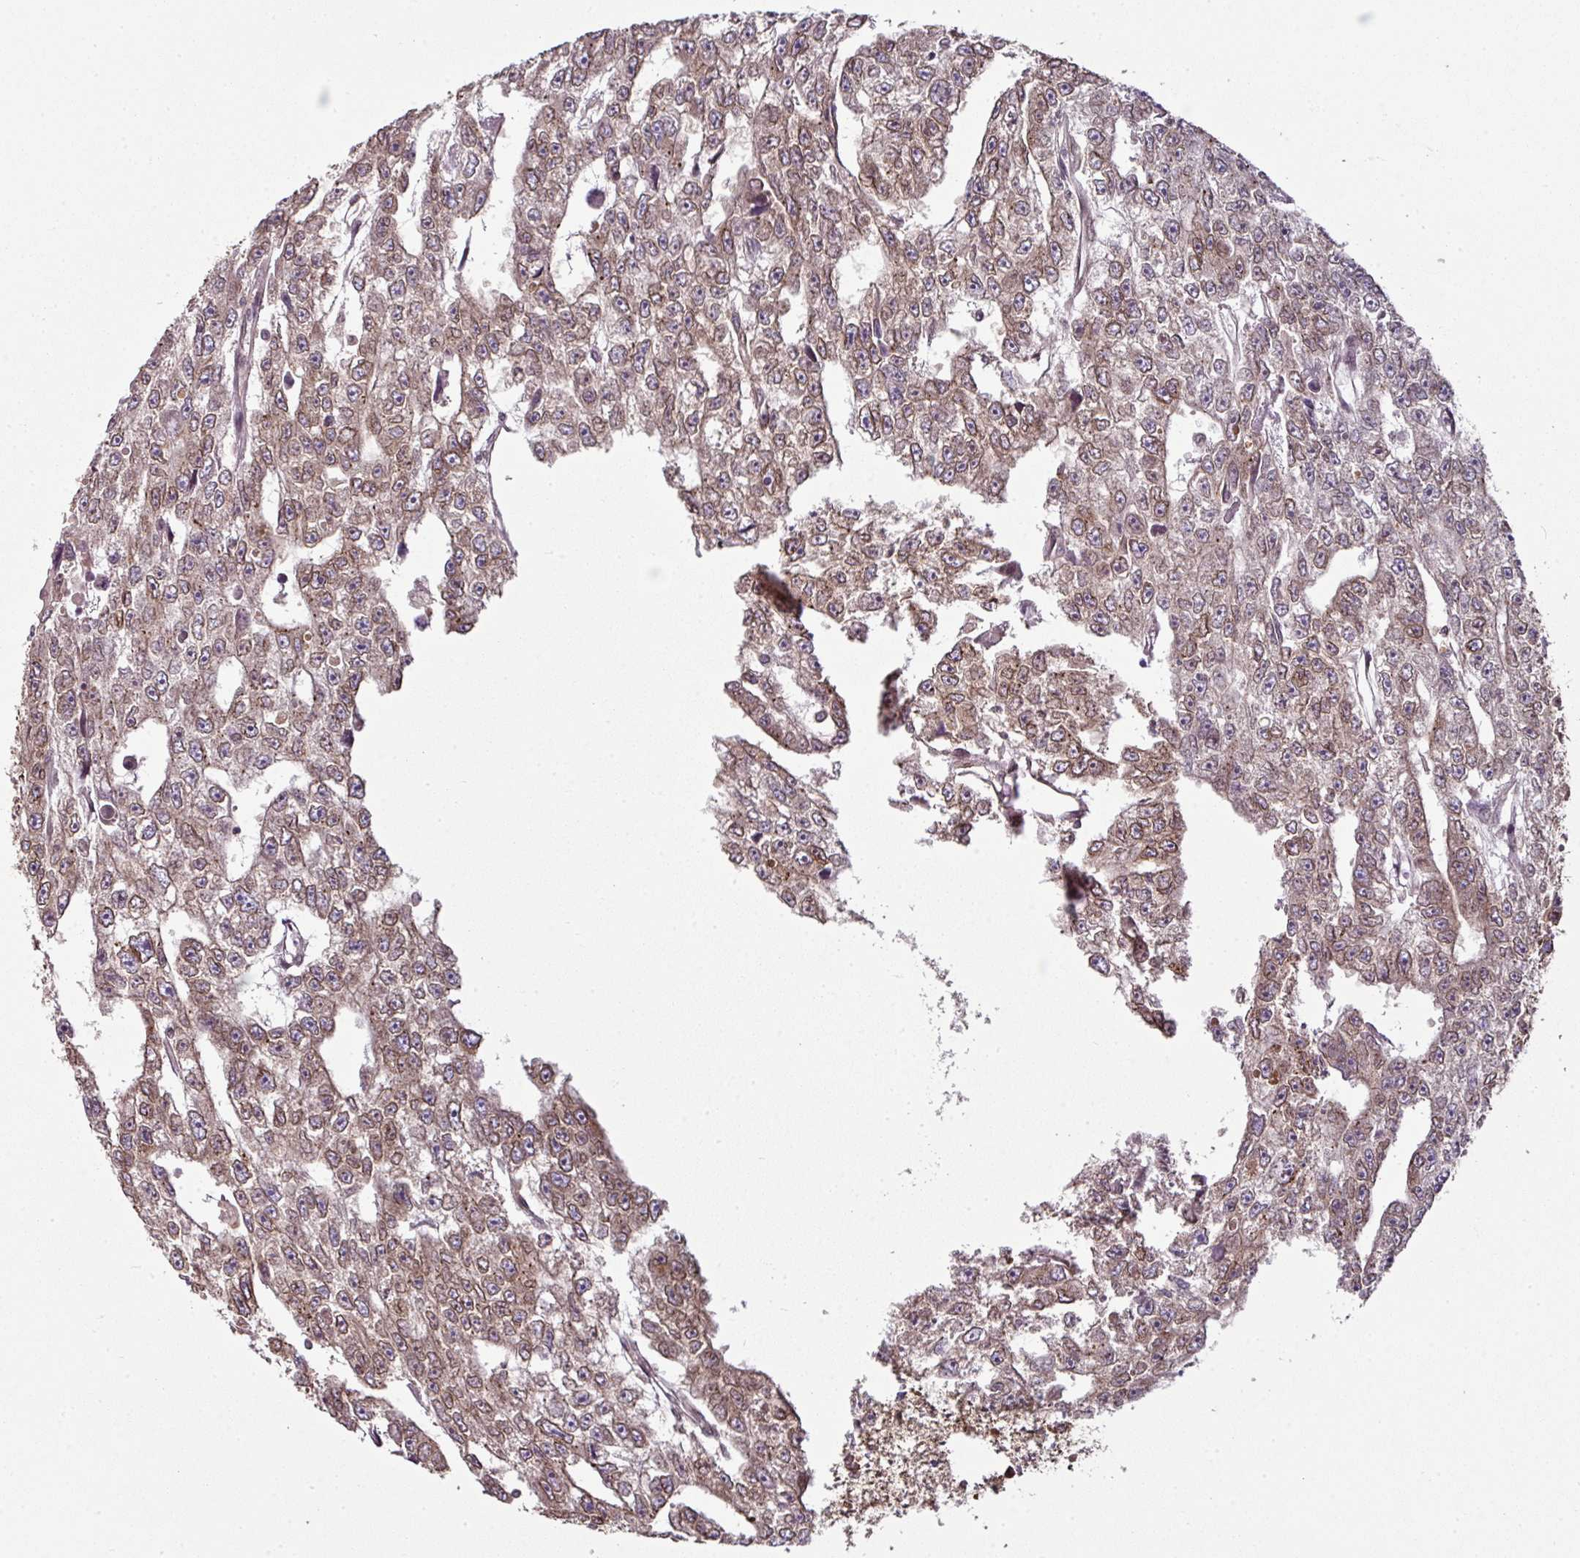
{"staining": {"intensity": "moderate", "quantity": ">75%", "location": "cytoplasmic/membranous,nuclear"}, "tissue": "testis cancer", "cell_type": "Tumor cells", "image_type": "cancer", "snomed": [{"axis": "morphology", "description": "Carcinoma, Embryonal, NOS"}, {"axis": "topography", "description": "Testis"}], "caption": "Tumor cells display medium levels of moderate cytoplasmic/membranous and nuclear staining in approximately >75% of cells in testis embryonal carcinoma.", "gene": "RANGAP1", "patient": {"sex": "male", "age": 20}}